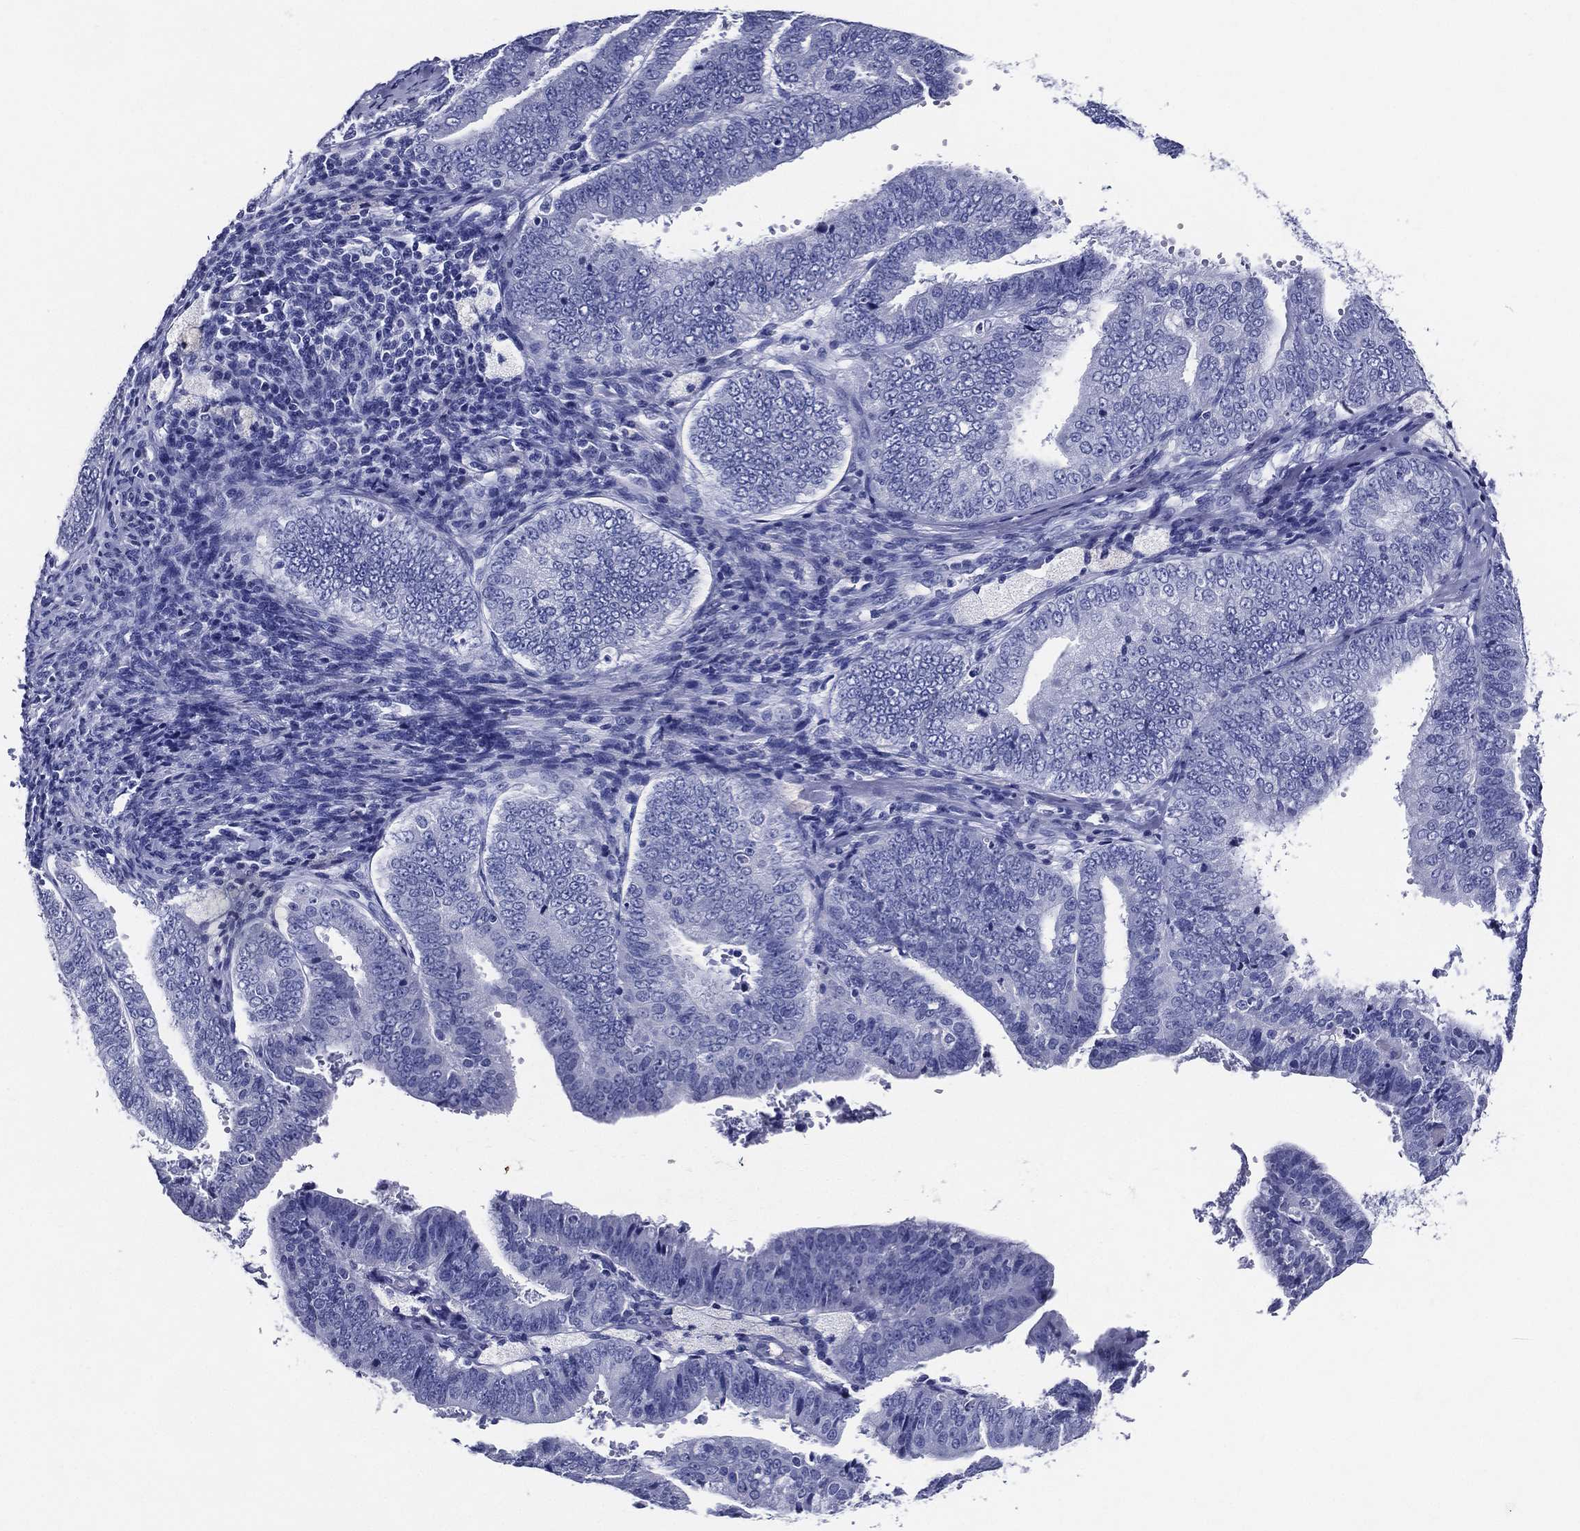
{"staining": {"intensity": "negative", "quantity": "none", "location": "none"}, "tissue": "endometrial cancer", "cell_type": "Tumor cells", "image_type": "cancer", "snomed": [{"axis": "morphology", "description": "Adenocarcinoma, NOS"}, {"axis": "topography", "description": "Endometrium"}], "caption": "DAB immunohistochemical staining of endometrial adenocarcinoma demonstrates no significant staining in tumor cells. (DAB immunohistochemistry (IHC) with hematoxylin counter stain).", "gene": "ACE2", "patient": {"sex": "female", "age": 63}}